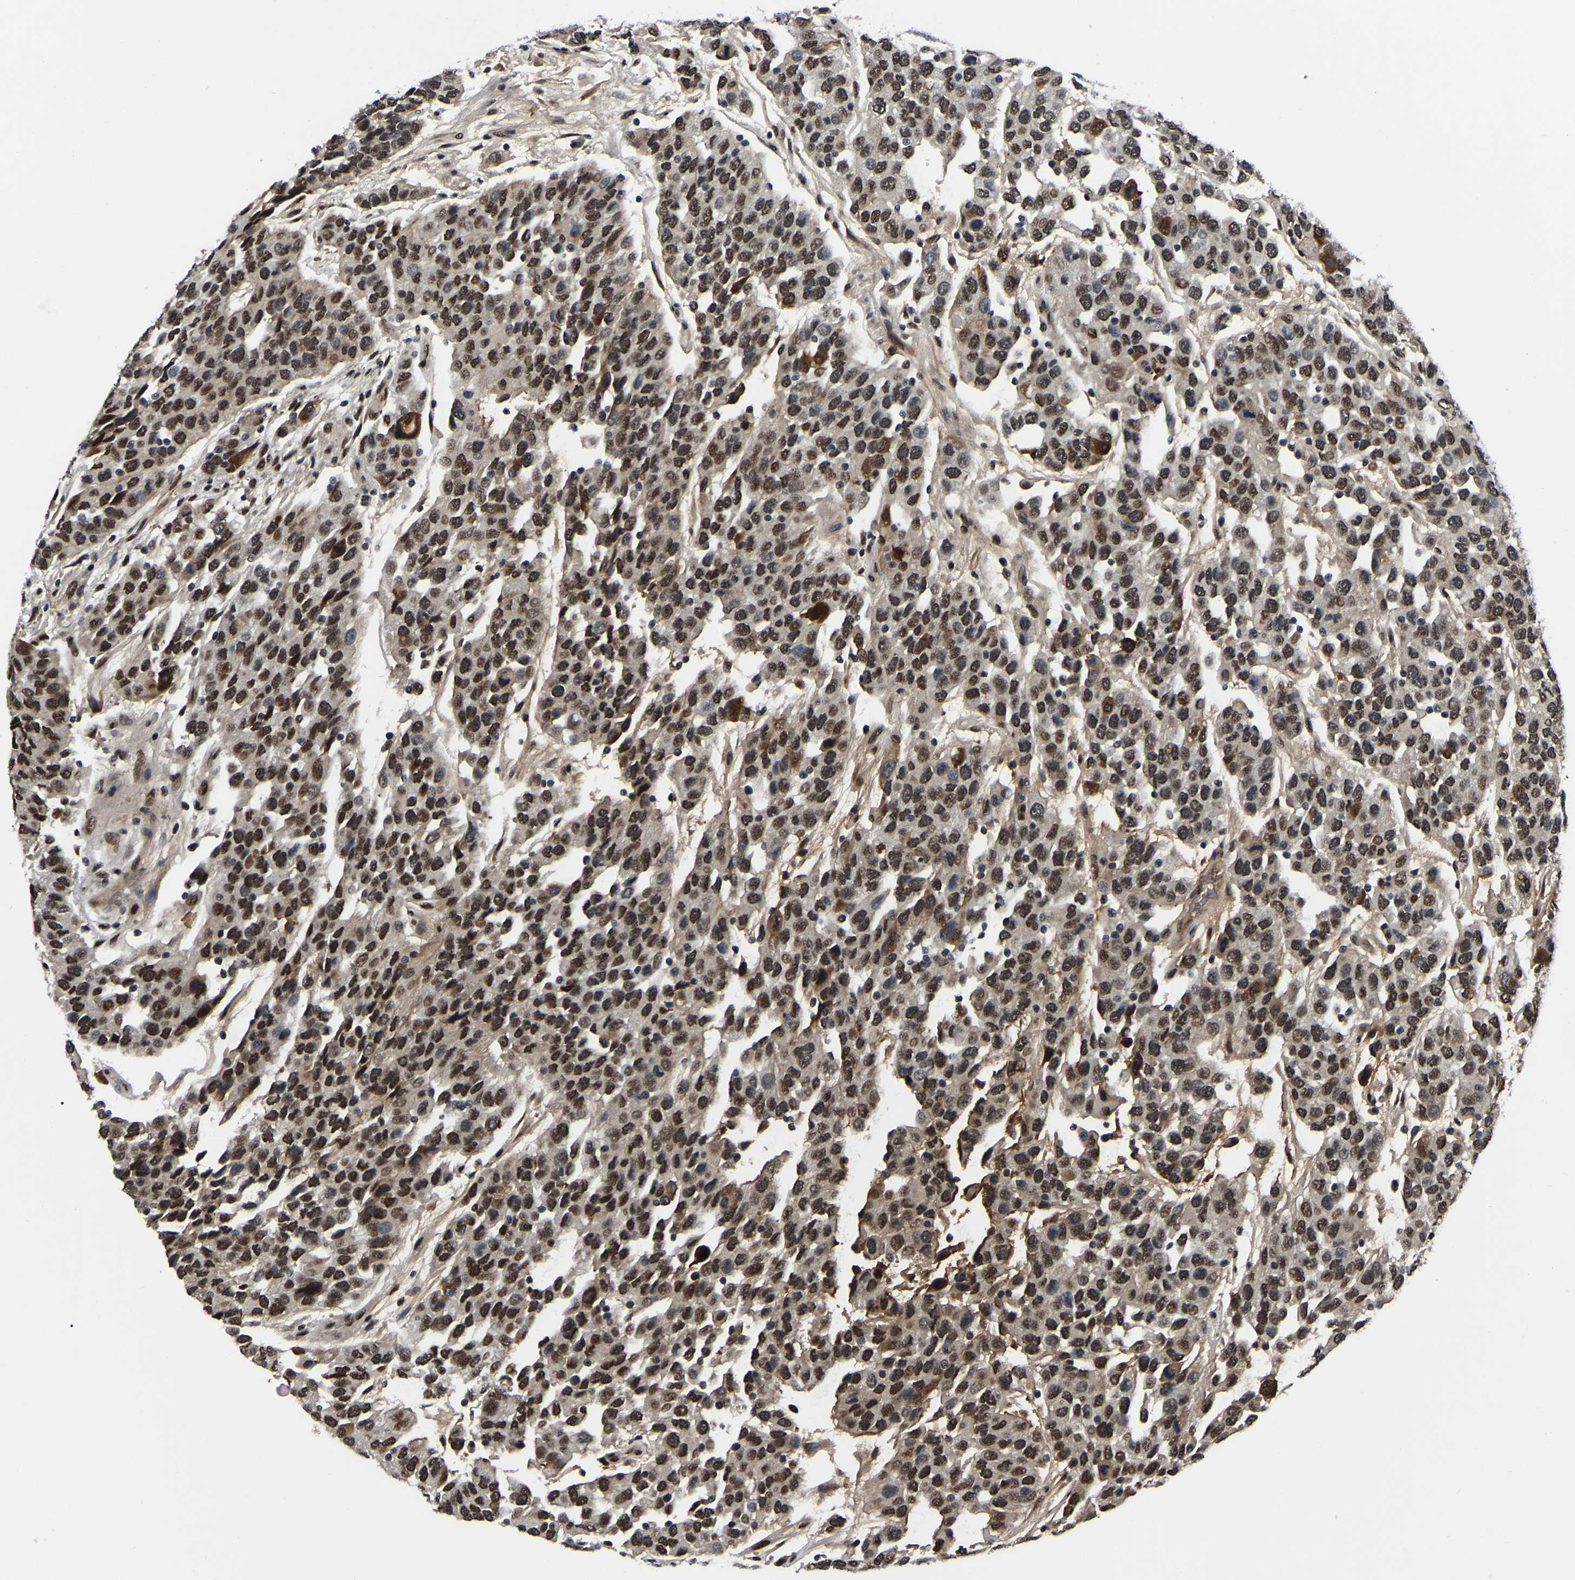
{"staining": {"intensity": "strong", "quantity": ">75%", "location": "nuclear"}, "tissue": "urothelial cancer", "cell_type": "Tumor cells", "image_type": "cancer", "snomed": [{"axis": "morphology", "description": "Urothelial carcinoma, High grade"}, {"axis": "topography", "description": "Urinary bladder"}], "caption": "Urothelial cancer stained for a protein shows strong nuclear positivity in tumor cells. (brown staining indicates protein expression, while blue staining denotes nuclei).", "gene": "TRIM35", "patient": {"sex": "female", "age": 80}}